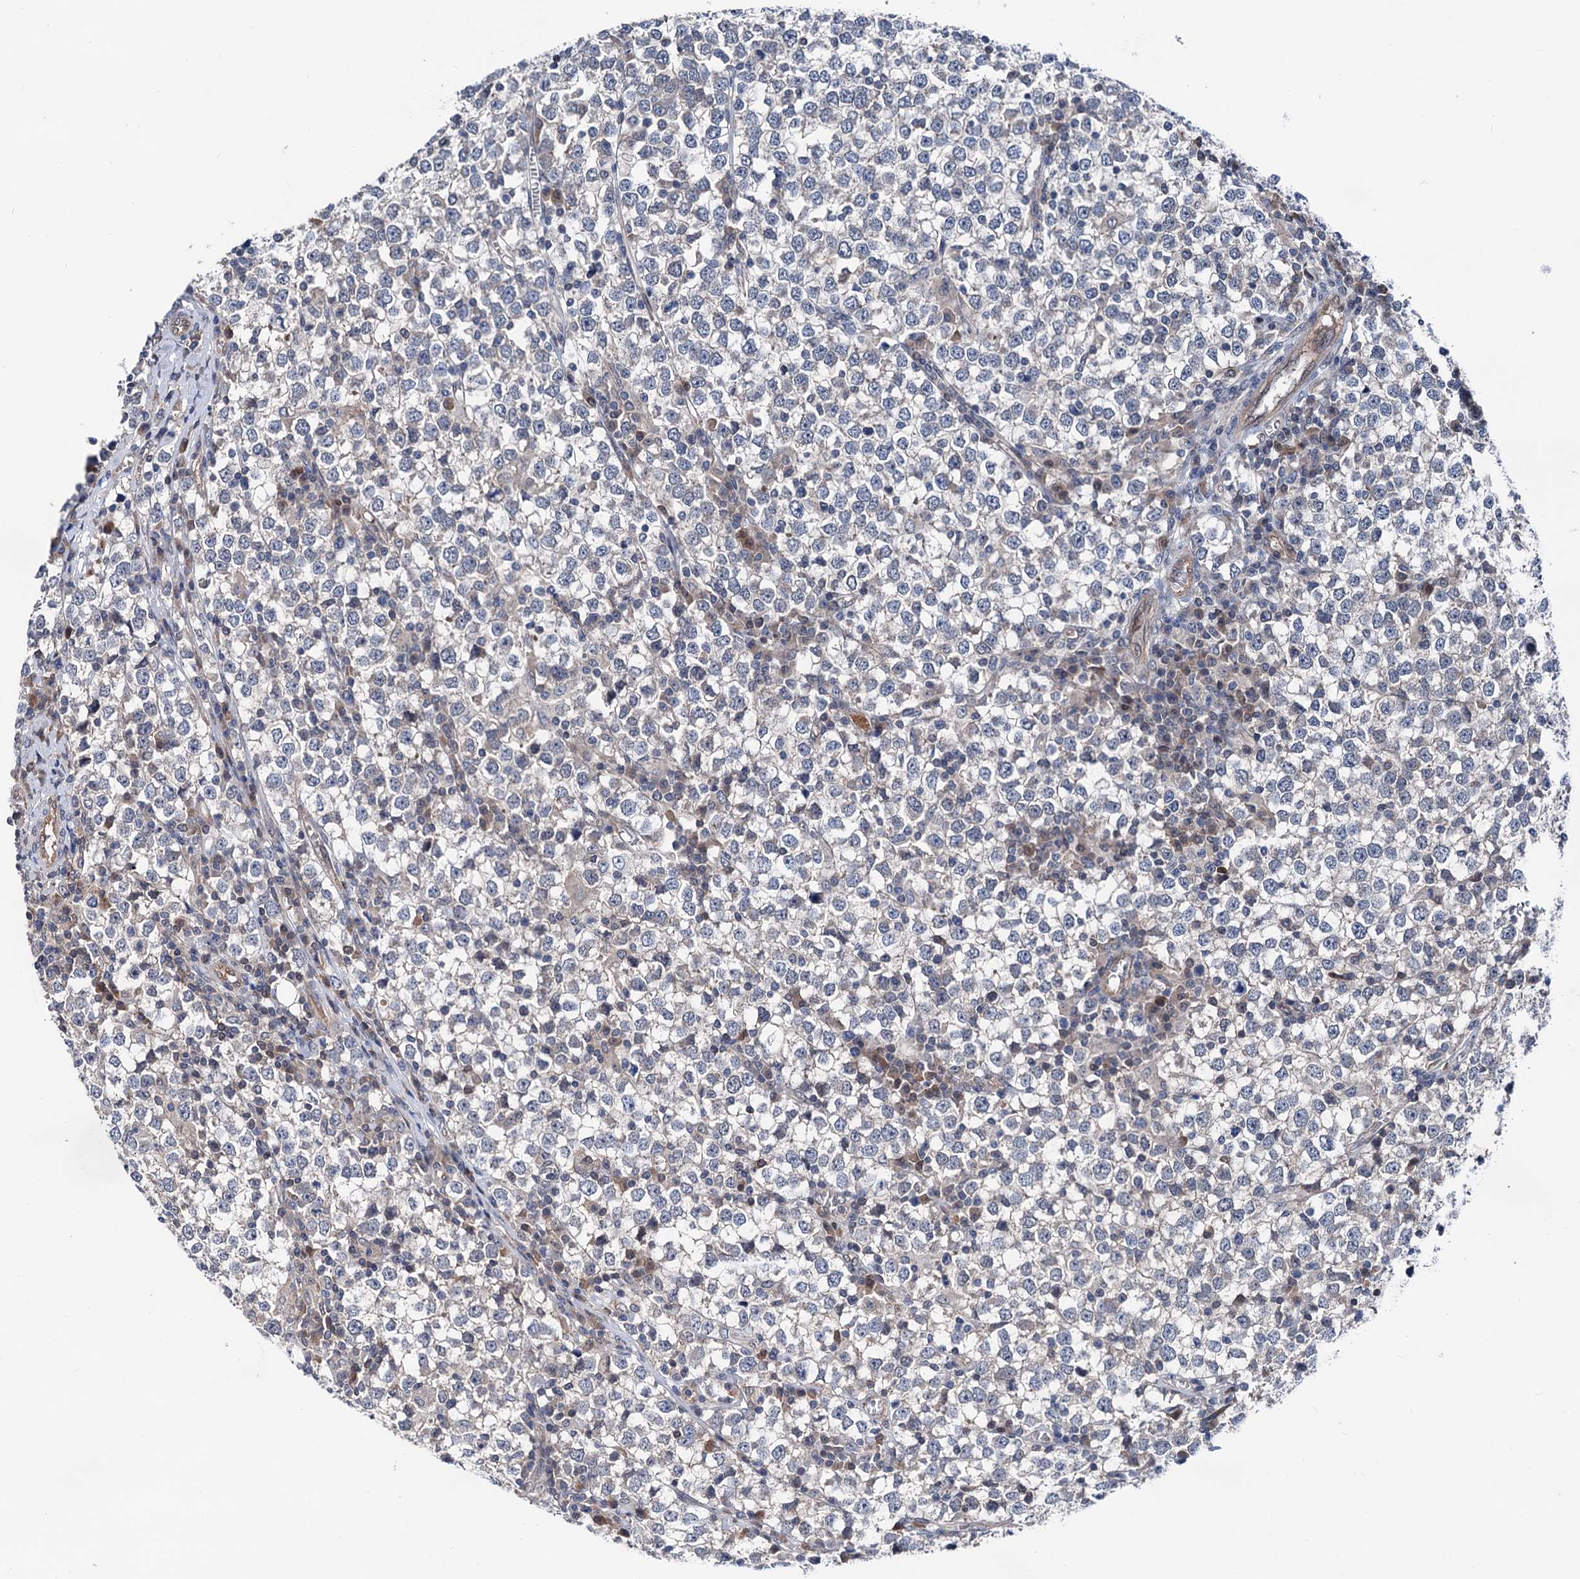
{"staining": {"intensity": "negative", "quantity": "none", "location": "none"}, "tissue": "testis cancer", "cell_type": "Tumor cells", "image_type": "cancer", "snomed": [{"axis": "morphology", "description": "Seminoma, NOS"}, {"axis": "topography", "description": "Testis"}], "caption": "DAB immunohistochemical staining of human testis seminoma demonstrates no significant staining in tumor cells.", "gene": "GLO1", "patient": {"sex": "male", "age": 65}}